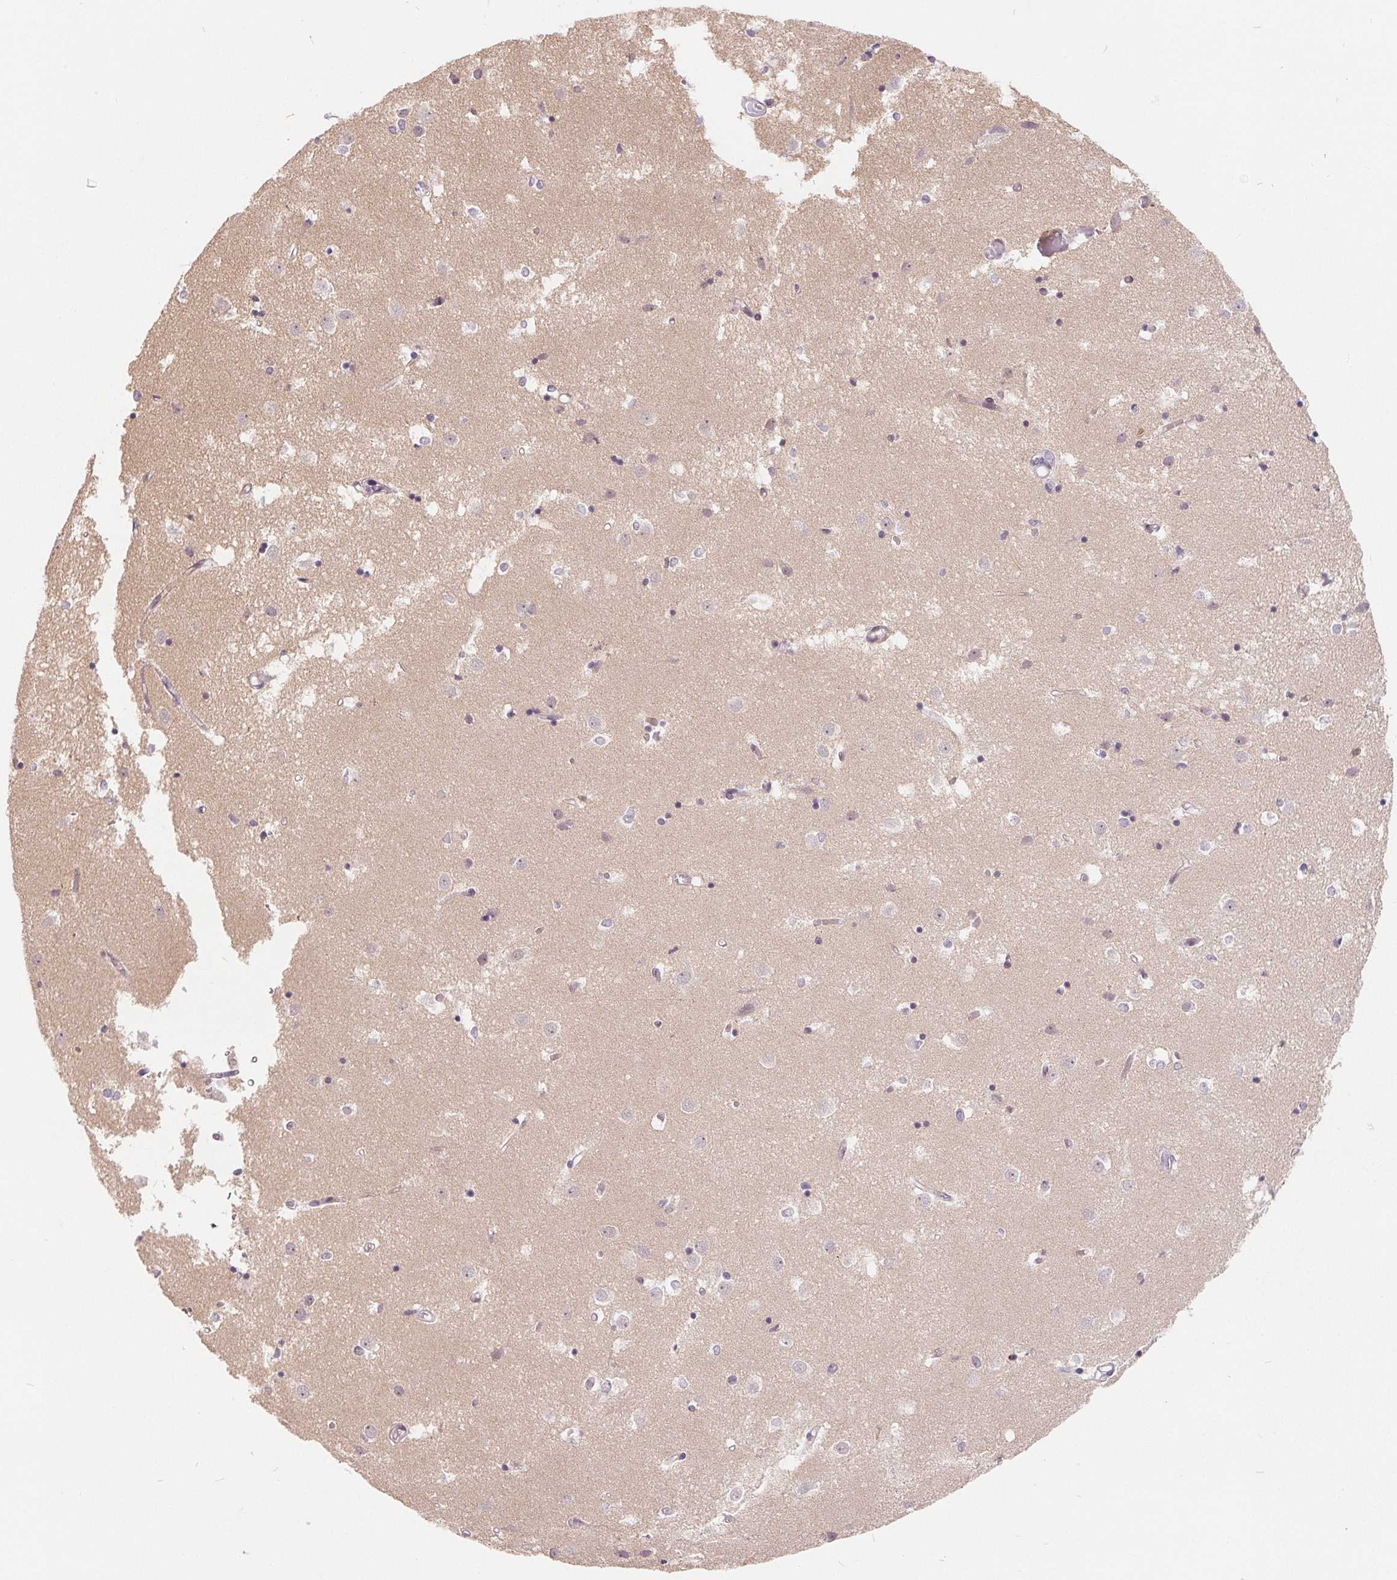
{"staining": {"intensity": "negative", "quantity": "none", "location": "none"}, "tissue": "caudate", "cell_type": "Glial cells", "image_type": "normal", "snomed": [{"axis": "morphology", "description": "Normal tissue, NOS"}, {"axis": "topography", "description": "Lateral ventricle wall"}], "caption": "Immunohistochemistry histopathology image of benign caudate: human caudate stained with DAB exhibits no significant protein positivity in glial cells.", "gene": "NRG2", "patient": {"sex": "male", "age": 54}}